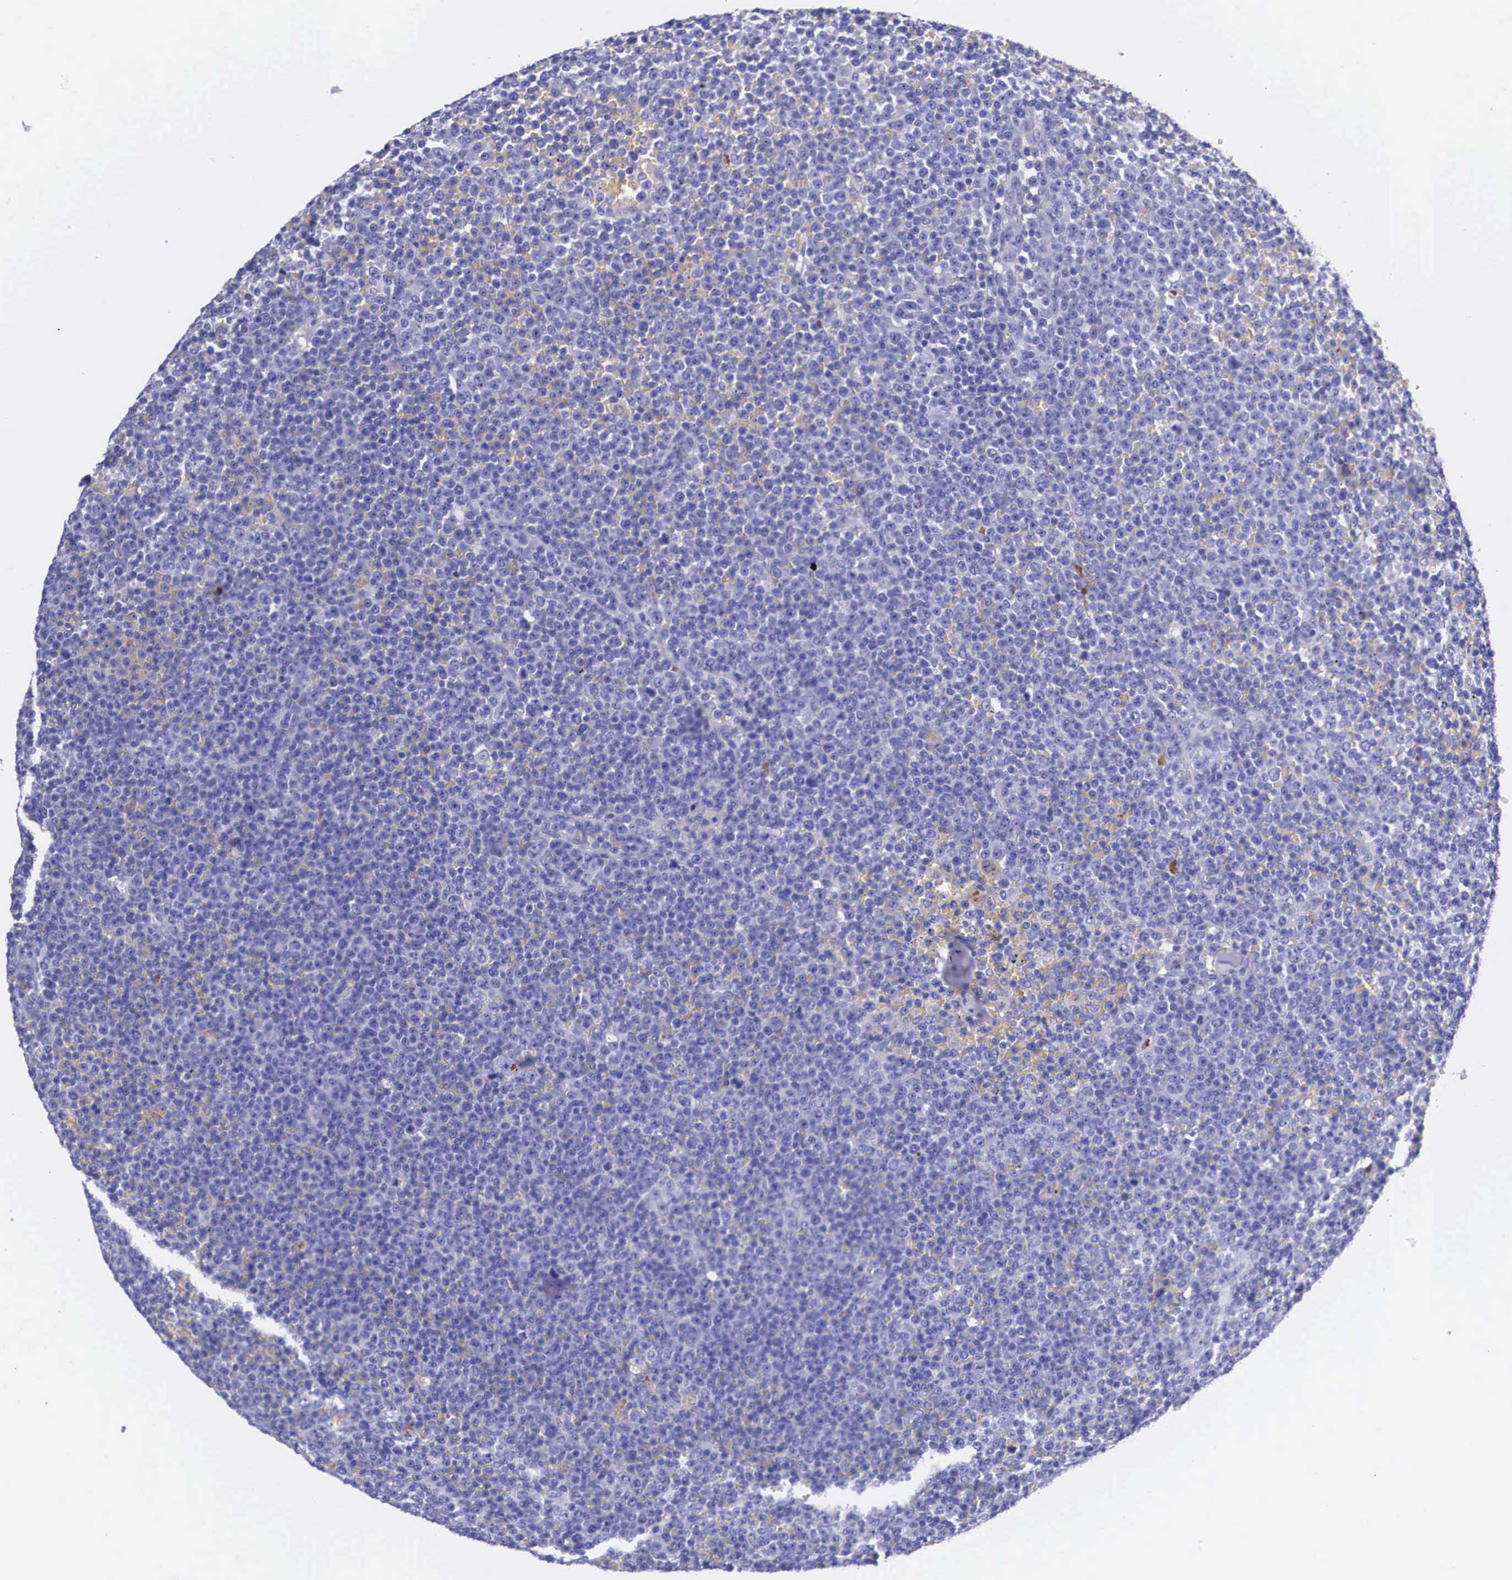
{"staining": {"intensity": "negative", "quantity": "none", "location": "none"}, "tissue": "lymphoma", "cell_type": "Tumor cells", "image_type": "cancer", "snomed": [{"axis": "morphology", "description": "Malignant lymphoma, non-Hodgkin's type, Low grade"}, {"axis": "topography", "description": "Lymph node"}], "caption": "High power microscopy histopathology image of an immunohistochemistry (IHC) micrograph of lymphoma, revealing no significant expression in tumor cells.", "gene": "PLG", "patient": {"sex": "male", "age": 50}}